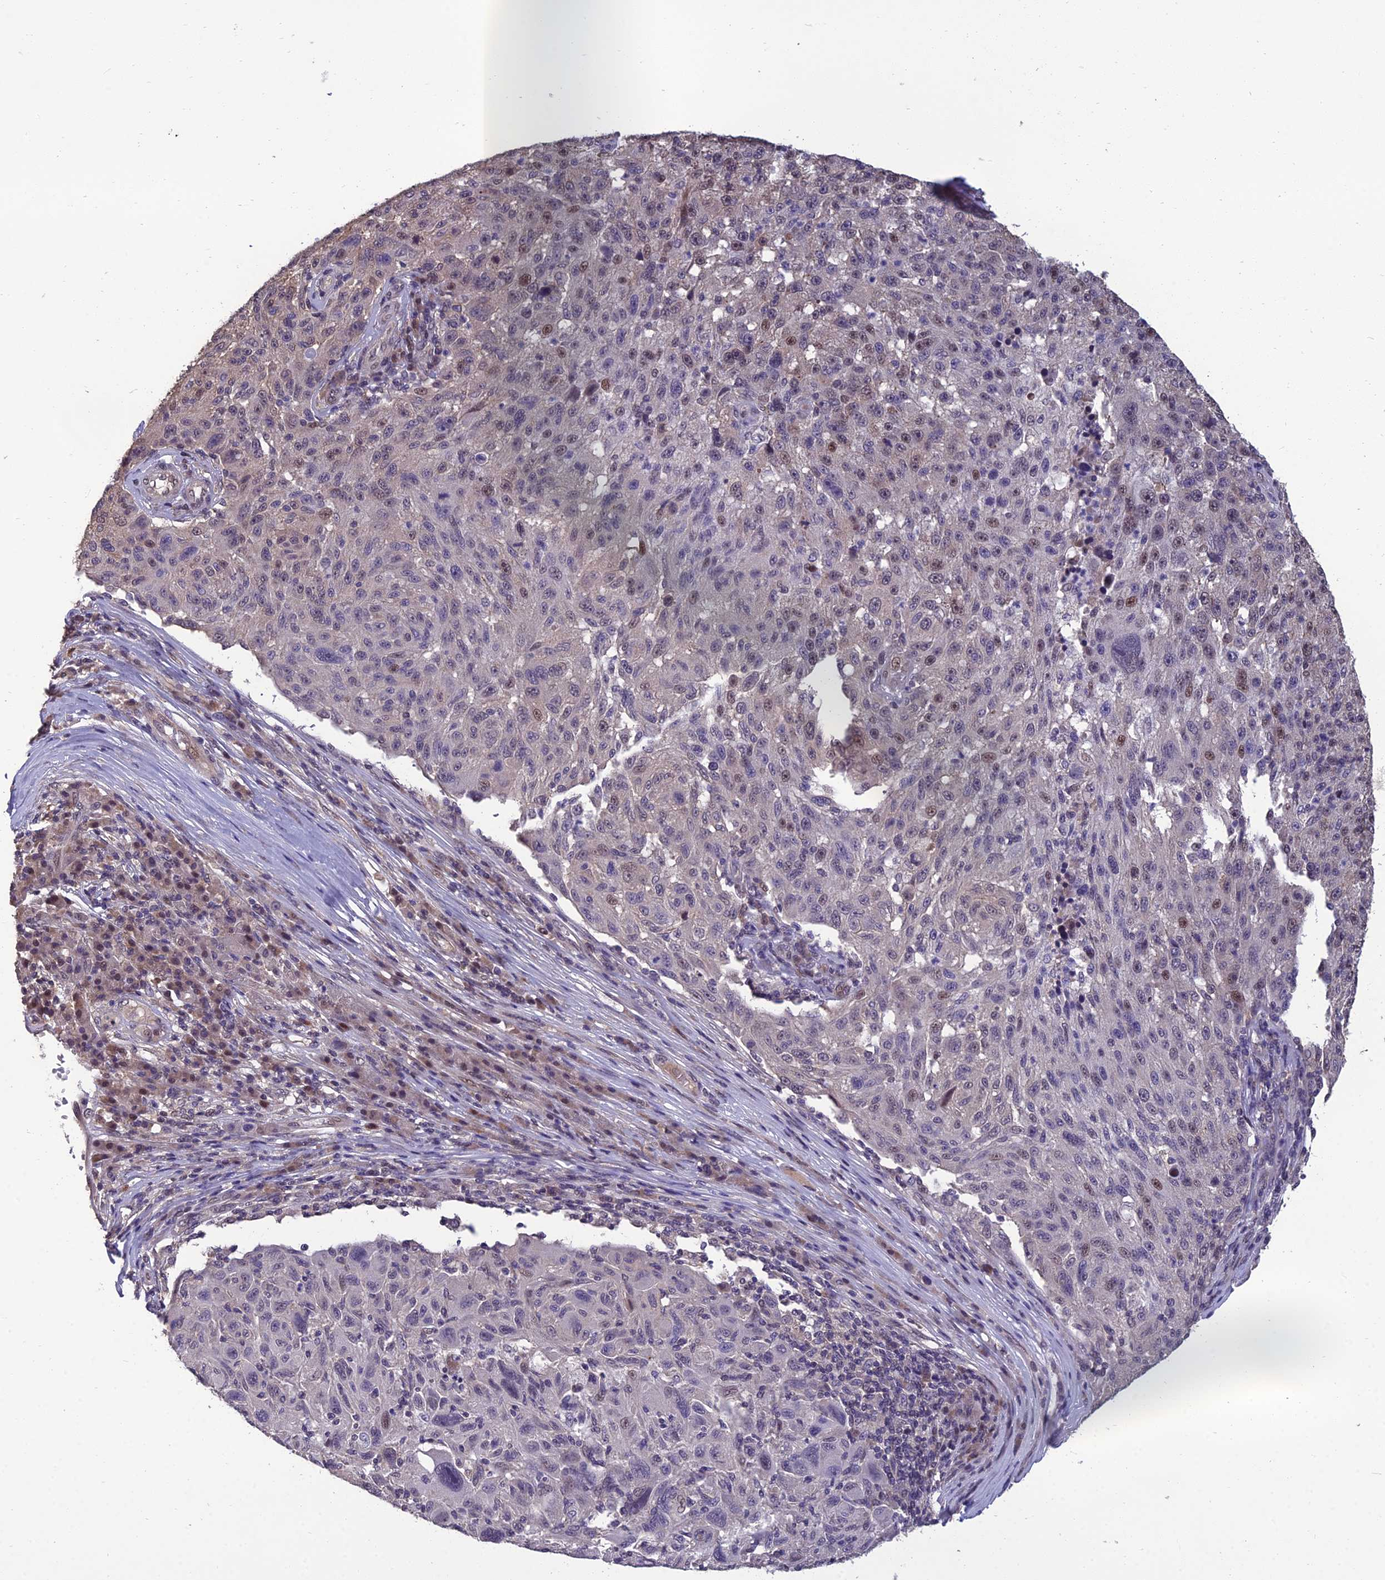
{"staining": {"intensity": "moderate", "quantity": "<25%", "location": "nuclear"}, "tissue": "melanoma", "cell_type": "Tumor cells", "image_type": "cancer", "snomed": [{"axis": "morphology", "description": "Malignant melanoma, NOS"}, {"axis": "topography", "description": "Skin"}], "caption": "Melanoma stained with IHC shows moderate nuclear positivity in approximately <25% of tumor cells.", "gene": "GRWD1", "patient": {"sex": "male", "age": 53}}